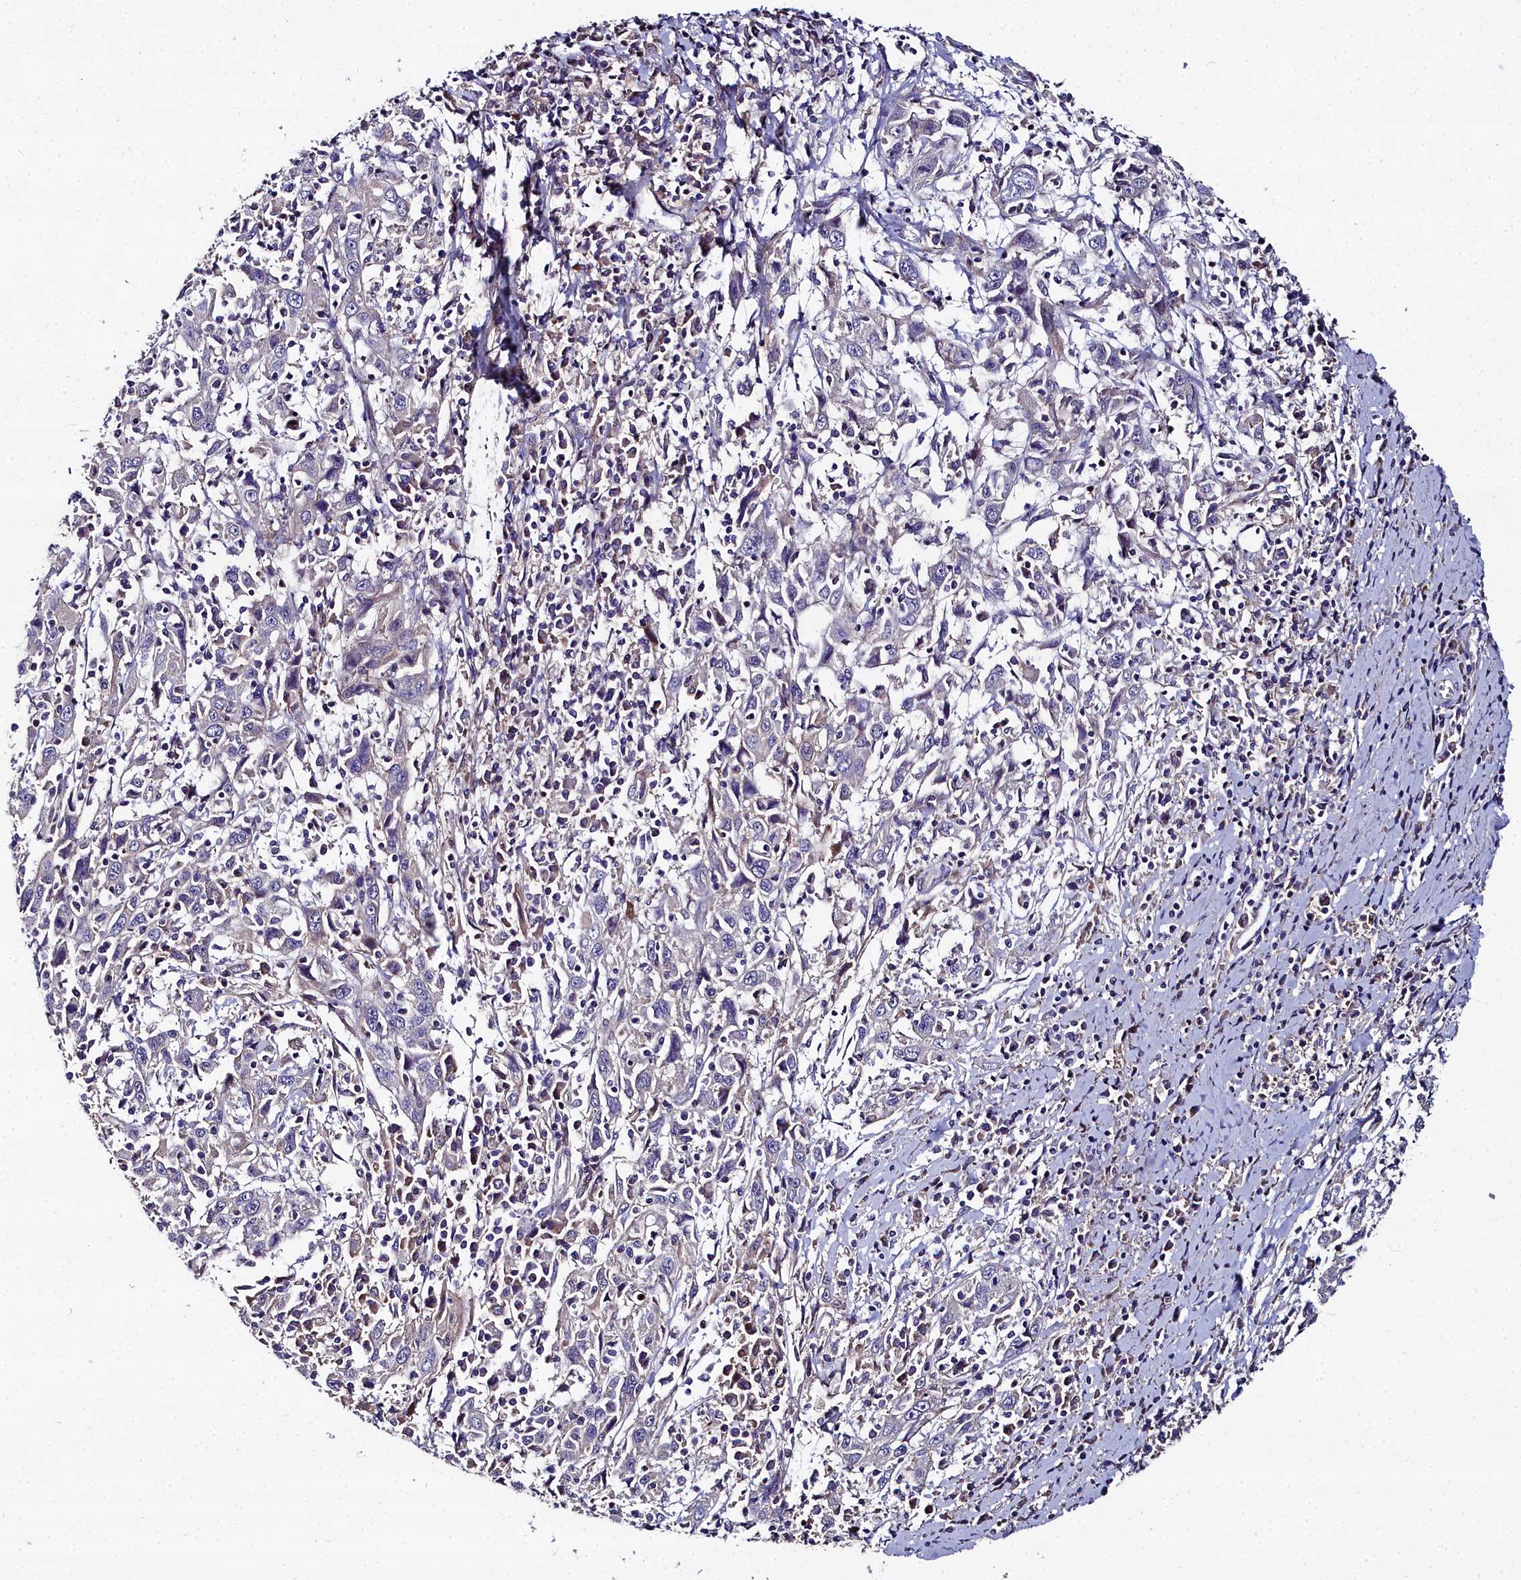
{"staining": {"intensity": "negative", "quantity": "none", "location": "none"}, "tissue": "cervical cancer", "cell_type": "Tumor cells", "image_type": "cancer", "snomed": [{"axis": "morphology", "description": "Squamous cell carcinoma, NOS"}, {"axis": "topography", "description": "Cervix"}], "caption": "A high-resolution image shows IHC staining of cervical cancer (squamous cell carcinoma), which exhibits no significant positivity in tumor cells. The staining is performed using DAB brown chromogen with nuclei counter-stained in using hematoxylin.", "gene": "NT5M", "patient": {"sex": "female", "age": 46}}